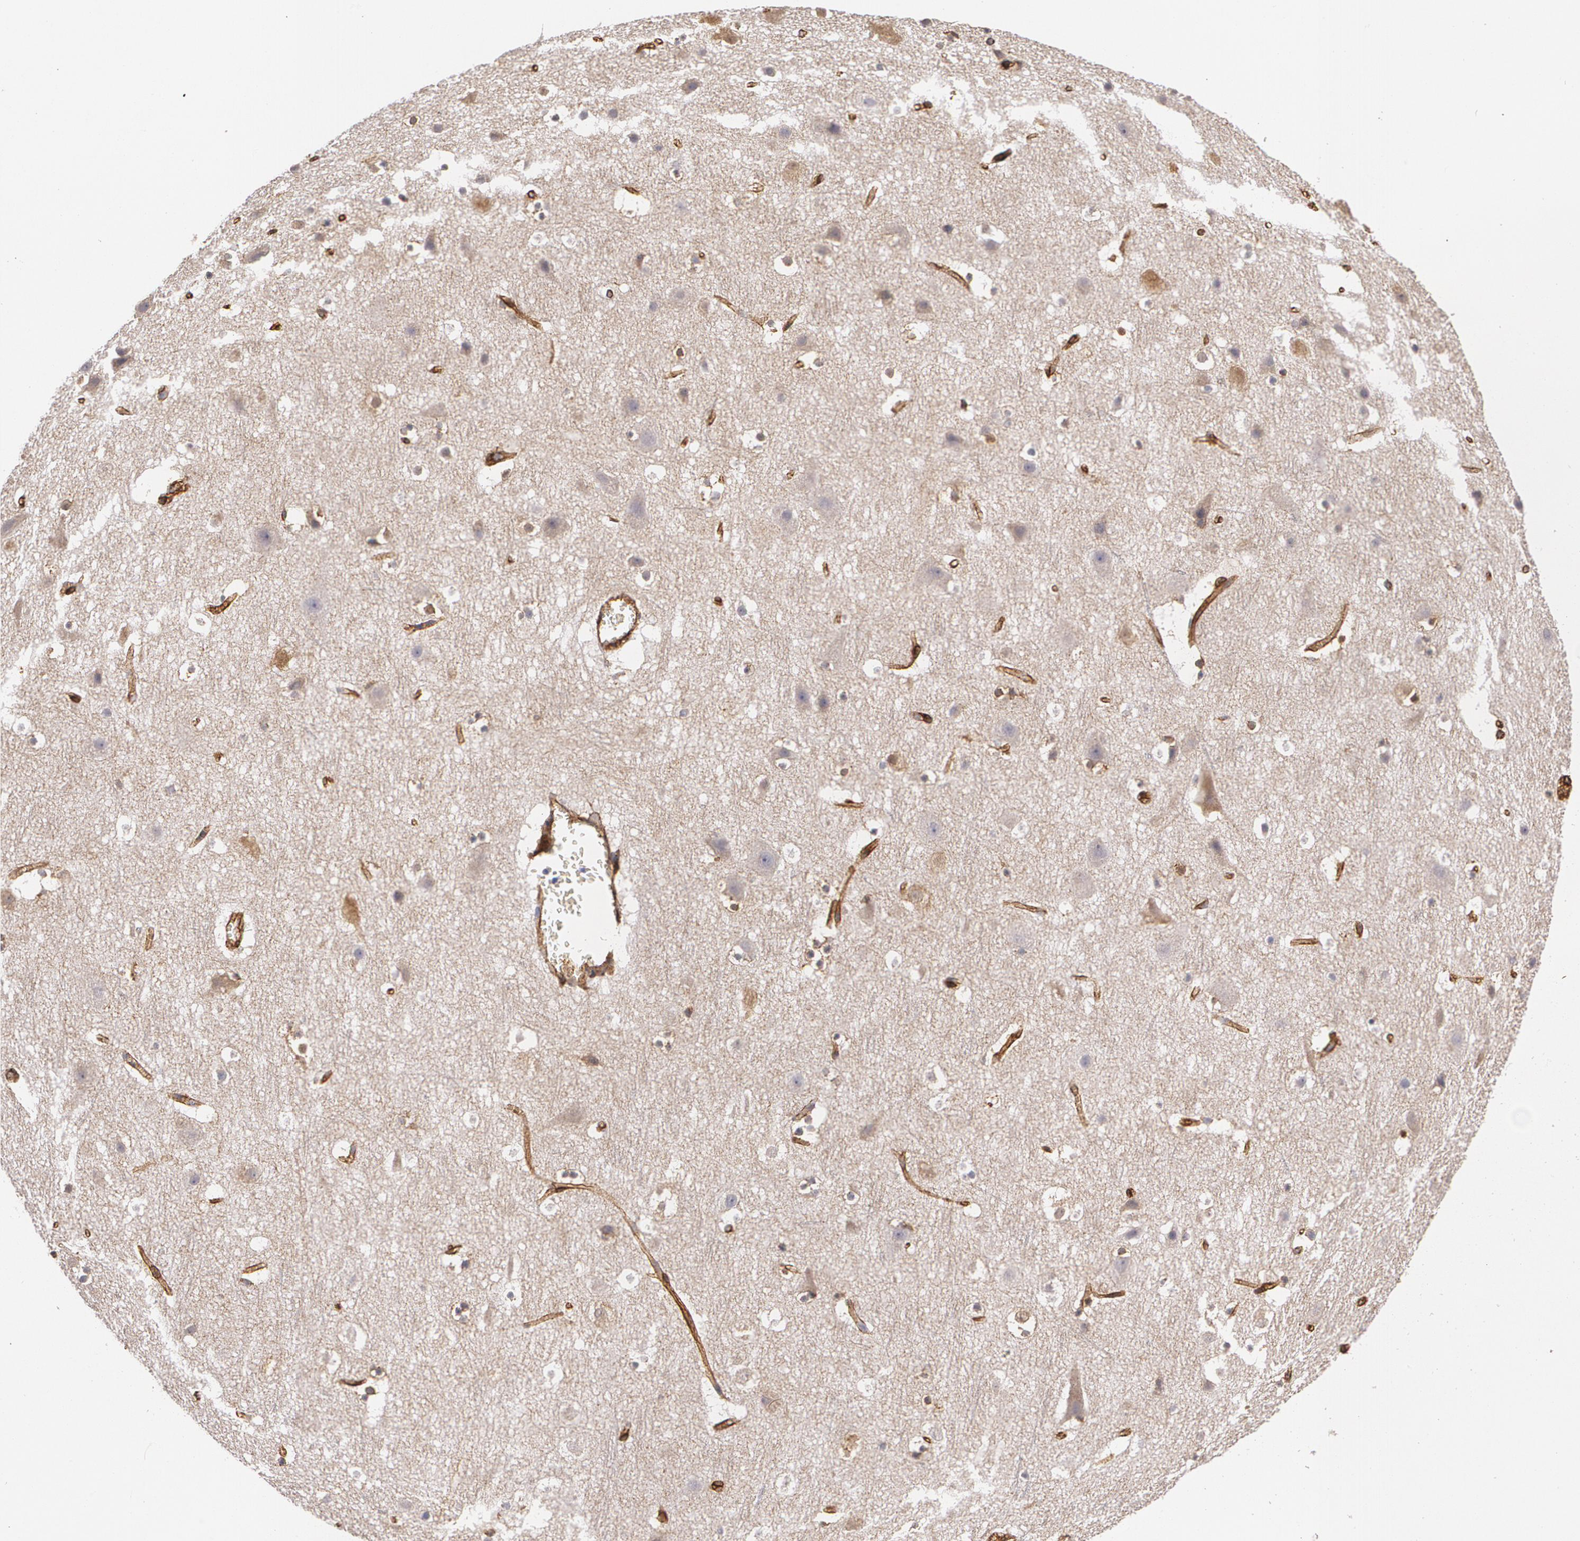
{"staining": {"intensity": "moderate", "quantity": ">75%", "location": "cytoplasmic/membranous"}, "tissue": "cerebral cortex", "cell_type": "Endothelial cells", "image_type": "normal", "snomed": [{"axis": "morphology", "description": "Normal tissue, NOS"}, {"axis": "topography", "description": "Cerebral cortex"}], "caption": "Immunohistochemical staining of normal cerebral cortex exhibits medium levels of moderate cytoplasmic/membranous expression in about >75% of endothelial cells. Immunohistochemistry (ihc) stains the protein of interest in brown and the nuclei are stained blue.", "gene": "TJP1", "patient": {"sex": "male", "age": 45}}